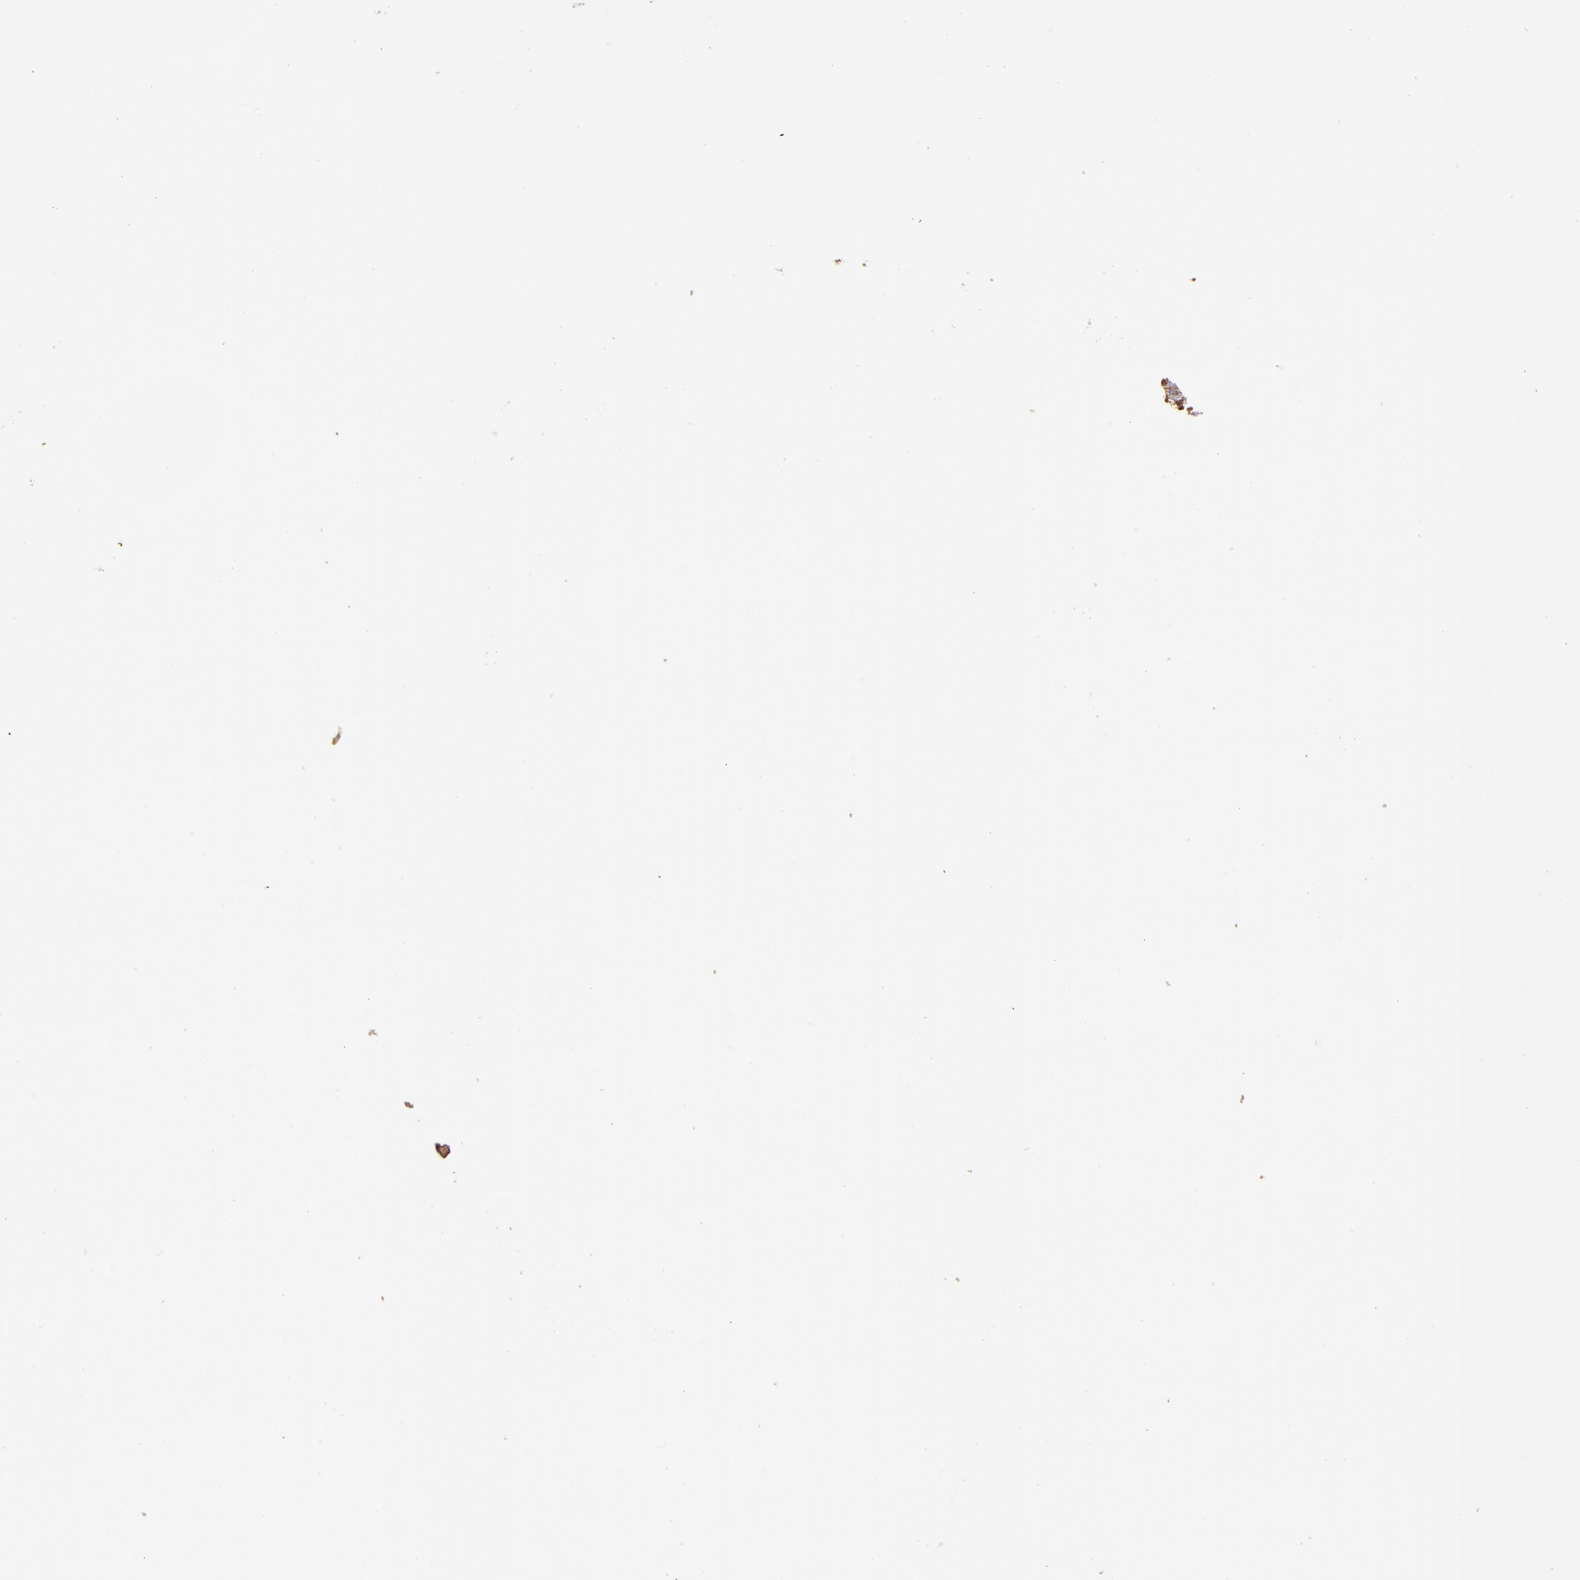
{"staining": {"intensity": "moderate", "quantity": ">75%", "location": "cytoplasmic/membranous"}, "tissue": "ovarian cancer", "cell_type": "Tumor cells", "image_type": "cancer", "snomed": [{"axis": "morphology", "description": "Cystadenocarcinoma, serous, NOS"}, {"axis": "topography", "description": "Ovary"}], "caption": "High-power microscopy captured an immunohistochemistry photomicrograph of serous cystadenocarcinoma (ovarian), revealing moderate cytoplasmic/membranous positivity in about >75% of tumor cells.", "gene": "CD151", "patient": {"sex": "female", "age": 84}}